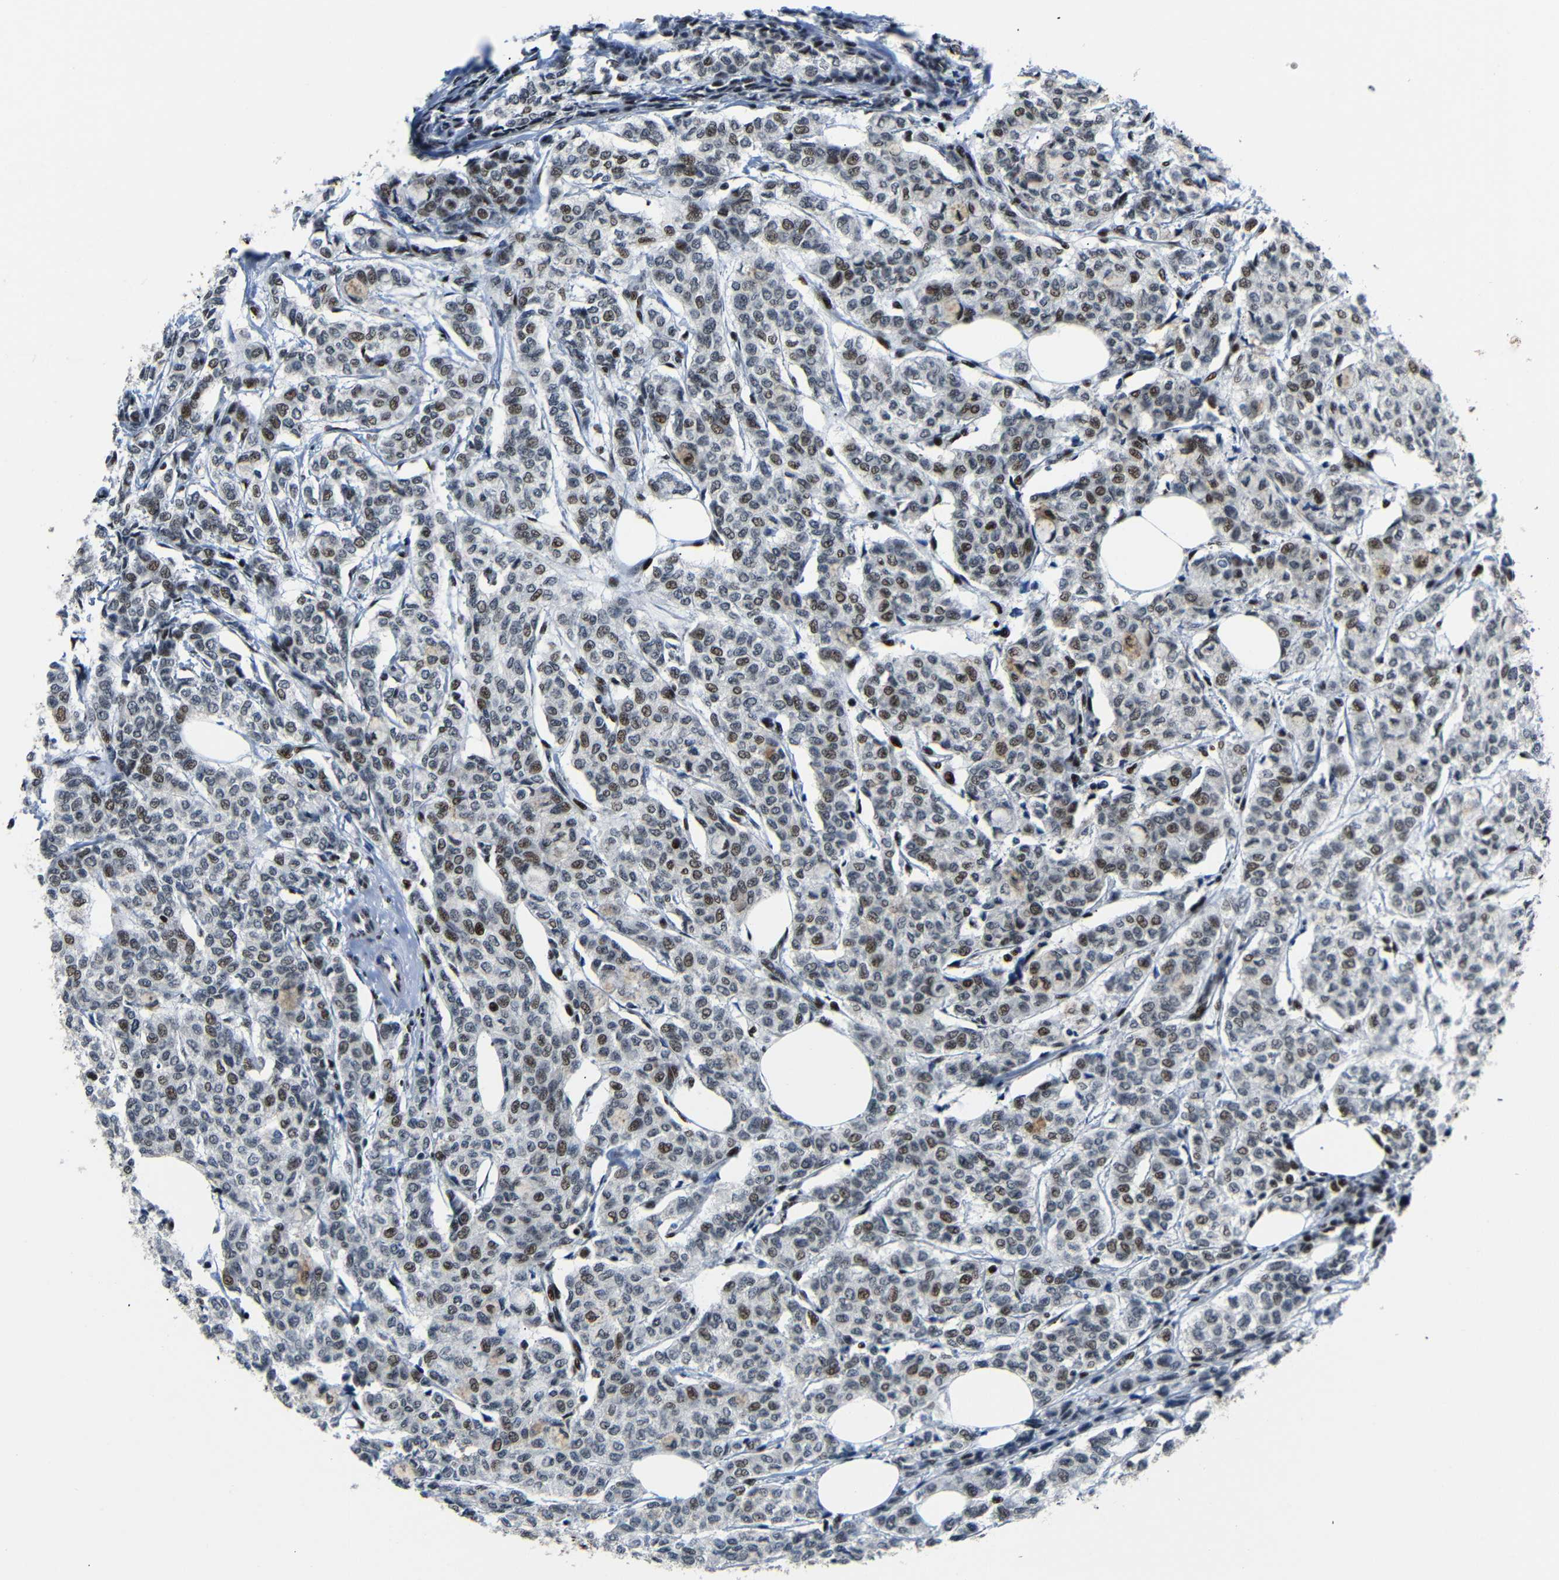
{"staining": {"intensity": "moderate", "quantity": "25%-75%", "location": "nuclear"}, "tissue": "breast cancer", "cell_type": "Tumor cells", "image_type": "cancer", "snomed": [{"axis": "morphology", "description": "Lobular carcinoma"}, {"axis": "topography", "description": "Breast"}], "caption": "Lobular carcinoma (breast) stained with immunohistochemistry (IHC) demonstrates moderate nuclear positivity in about 25%-75% of tumor cells.", "gene": "SETDB2", "patient": {"sex": "female", "age": 60}}